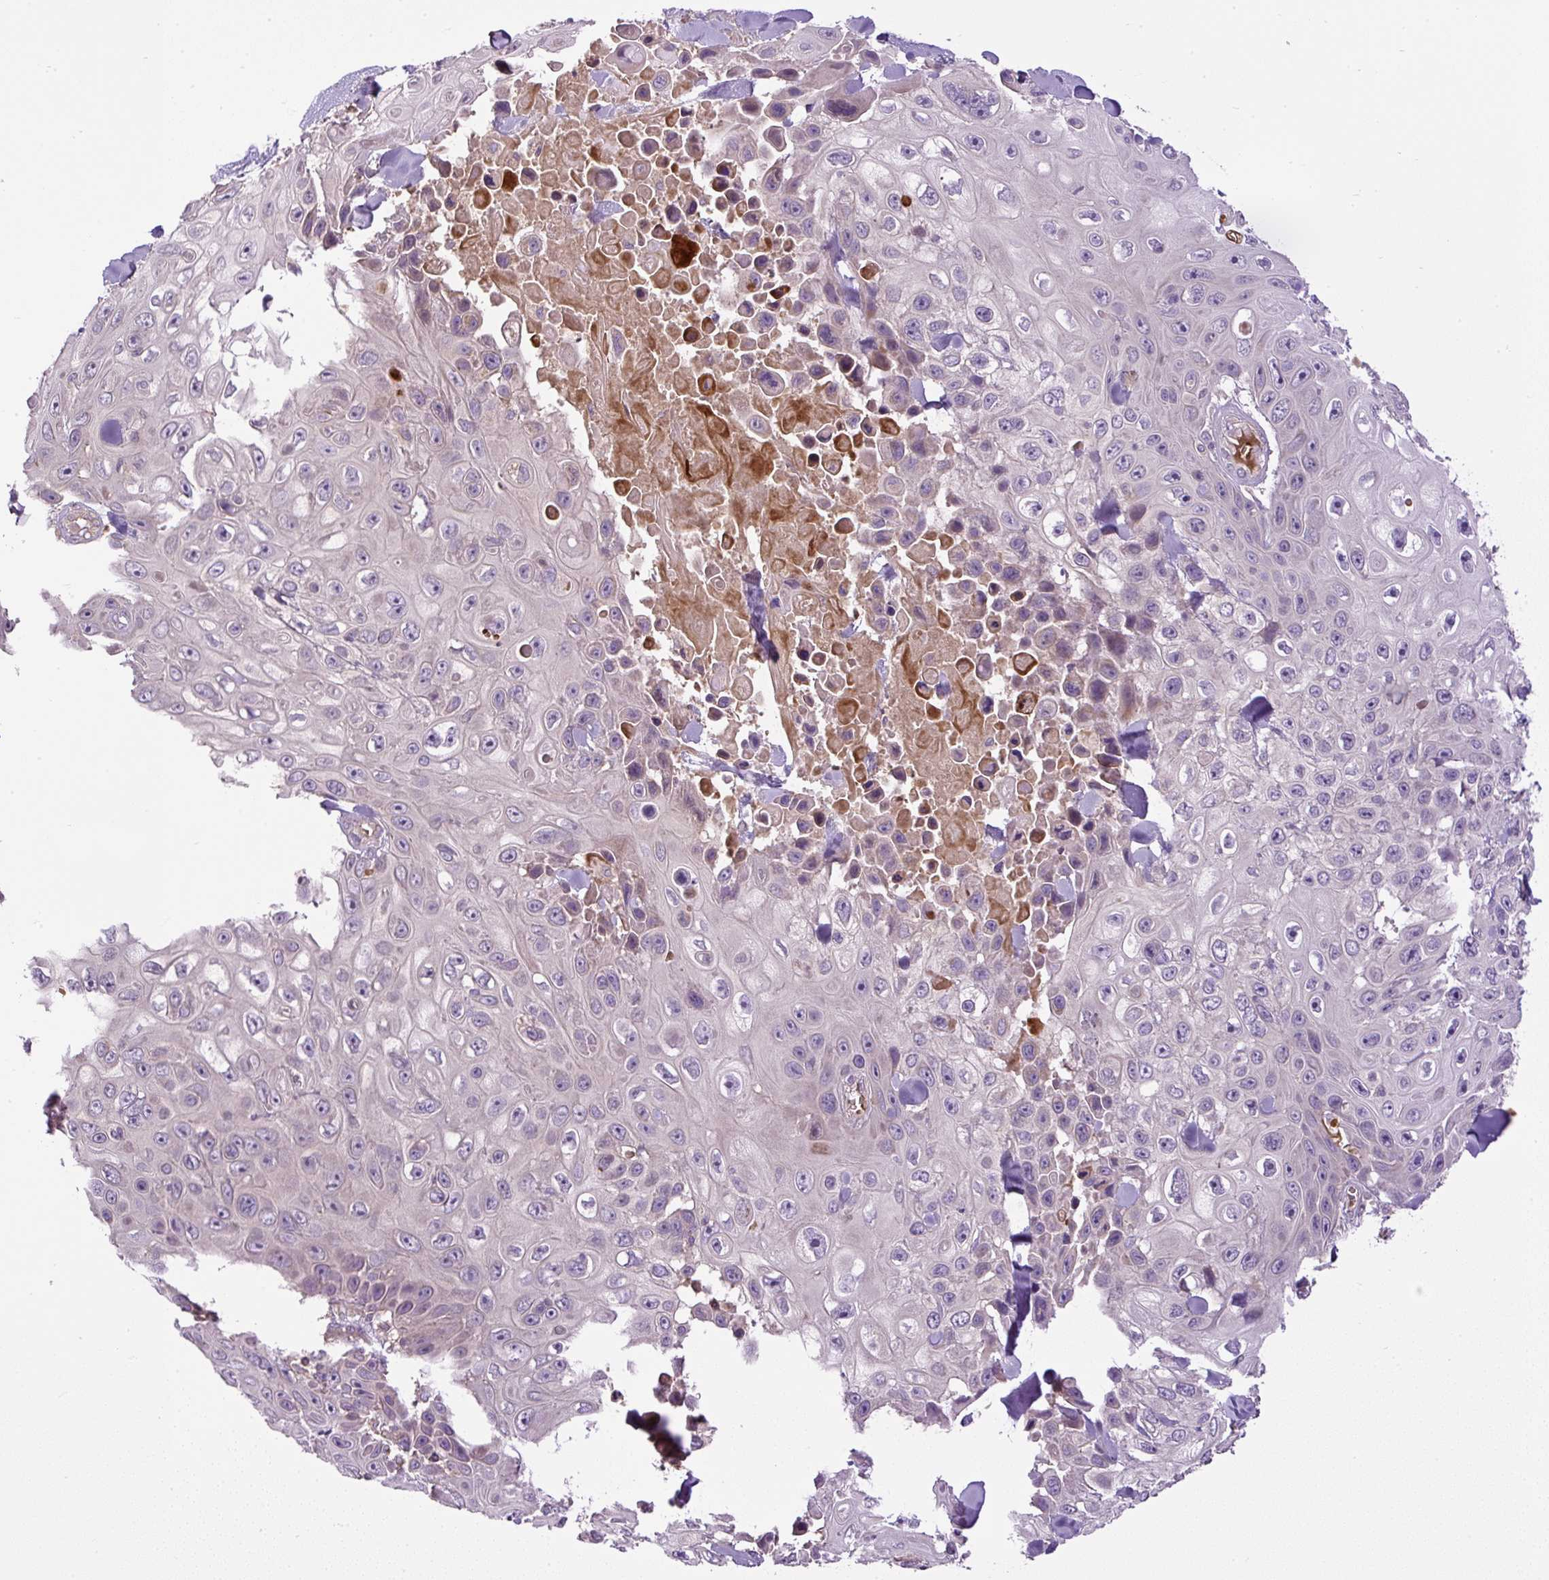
{"staining": {"intensity": "negative", "quantity": "none", "location": "none"}, "tissue": "skin cancer", "cell_type": "Tumor cells", "image_type": "cancer", "snomed": [{"axis": "morphology", "description": "Squamous cell carcinoma, NOS"}, {"axis": "topography", "description": "Skin"}], "caption": "Immunohistochemistry of skin cancer (squamous cell carcinoma) demonstrates no staining in tumor cells.", "gene": "CXCL13", "patient": {"sex": "male", "age": 82}}